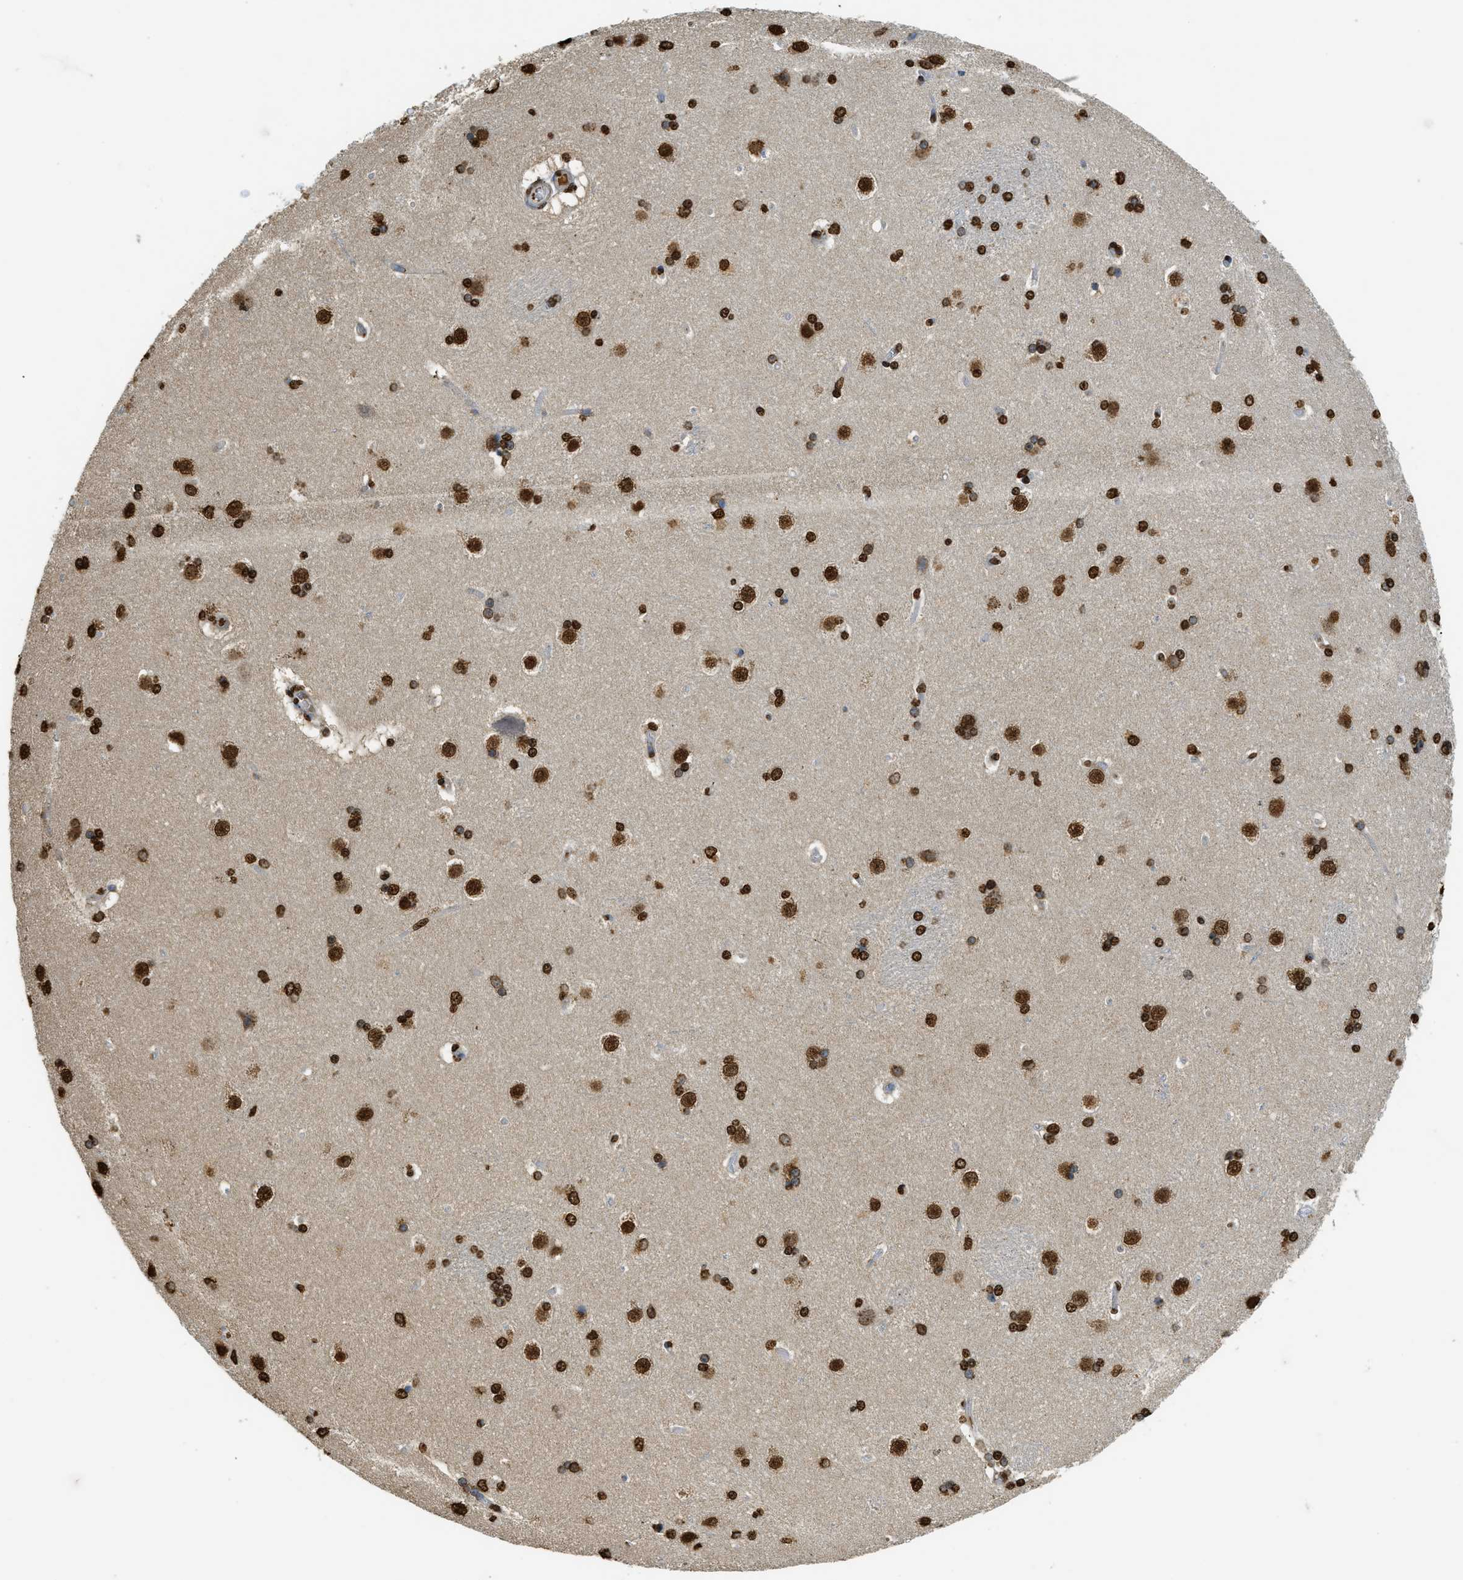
{"staining": {"intensity": "strong", "quantity": ">75%", "location": "nuclear"}, "tissue": "caudate", "cell_type": "Glial cells", "image_type": "normal", "snomed": [{"axis": "morphology", "description": "Normal tissue, NOS"}, {"axis": "topography", "description": "Lateral ventricle wall"}], "caption": "Protein staining of unremarkable caudate exhibits strong nuclear expression in about >75% of glial cells. (DAB IHC with brightfield microscopy, high magnification).", "gene": "NR5A2", "patient": {"sex": "female", "age": 19}}